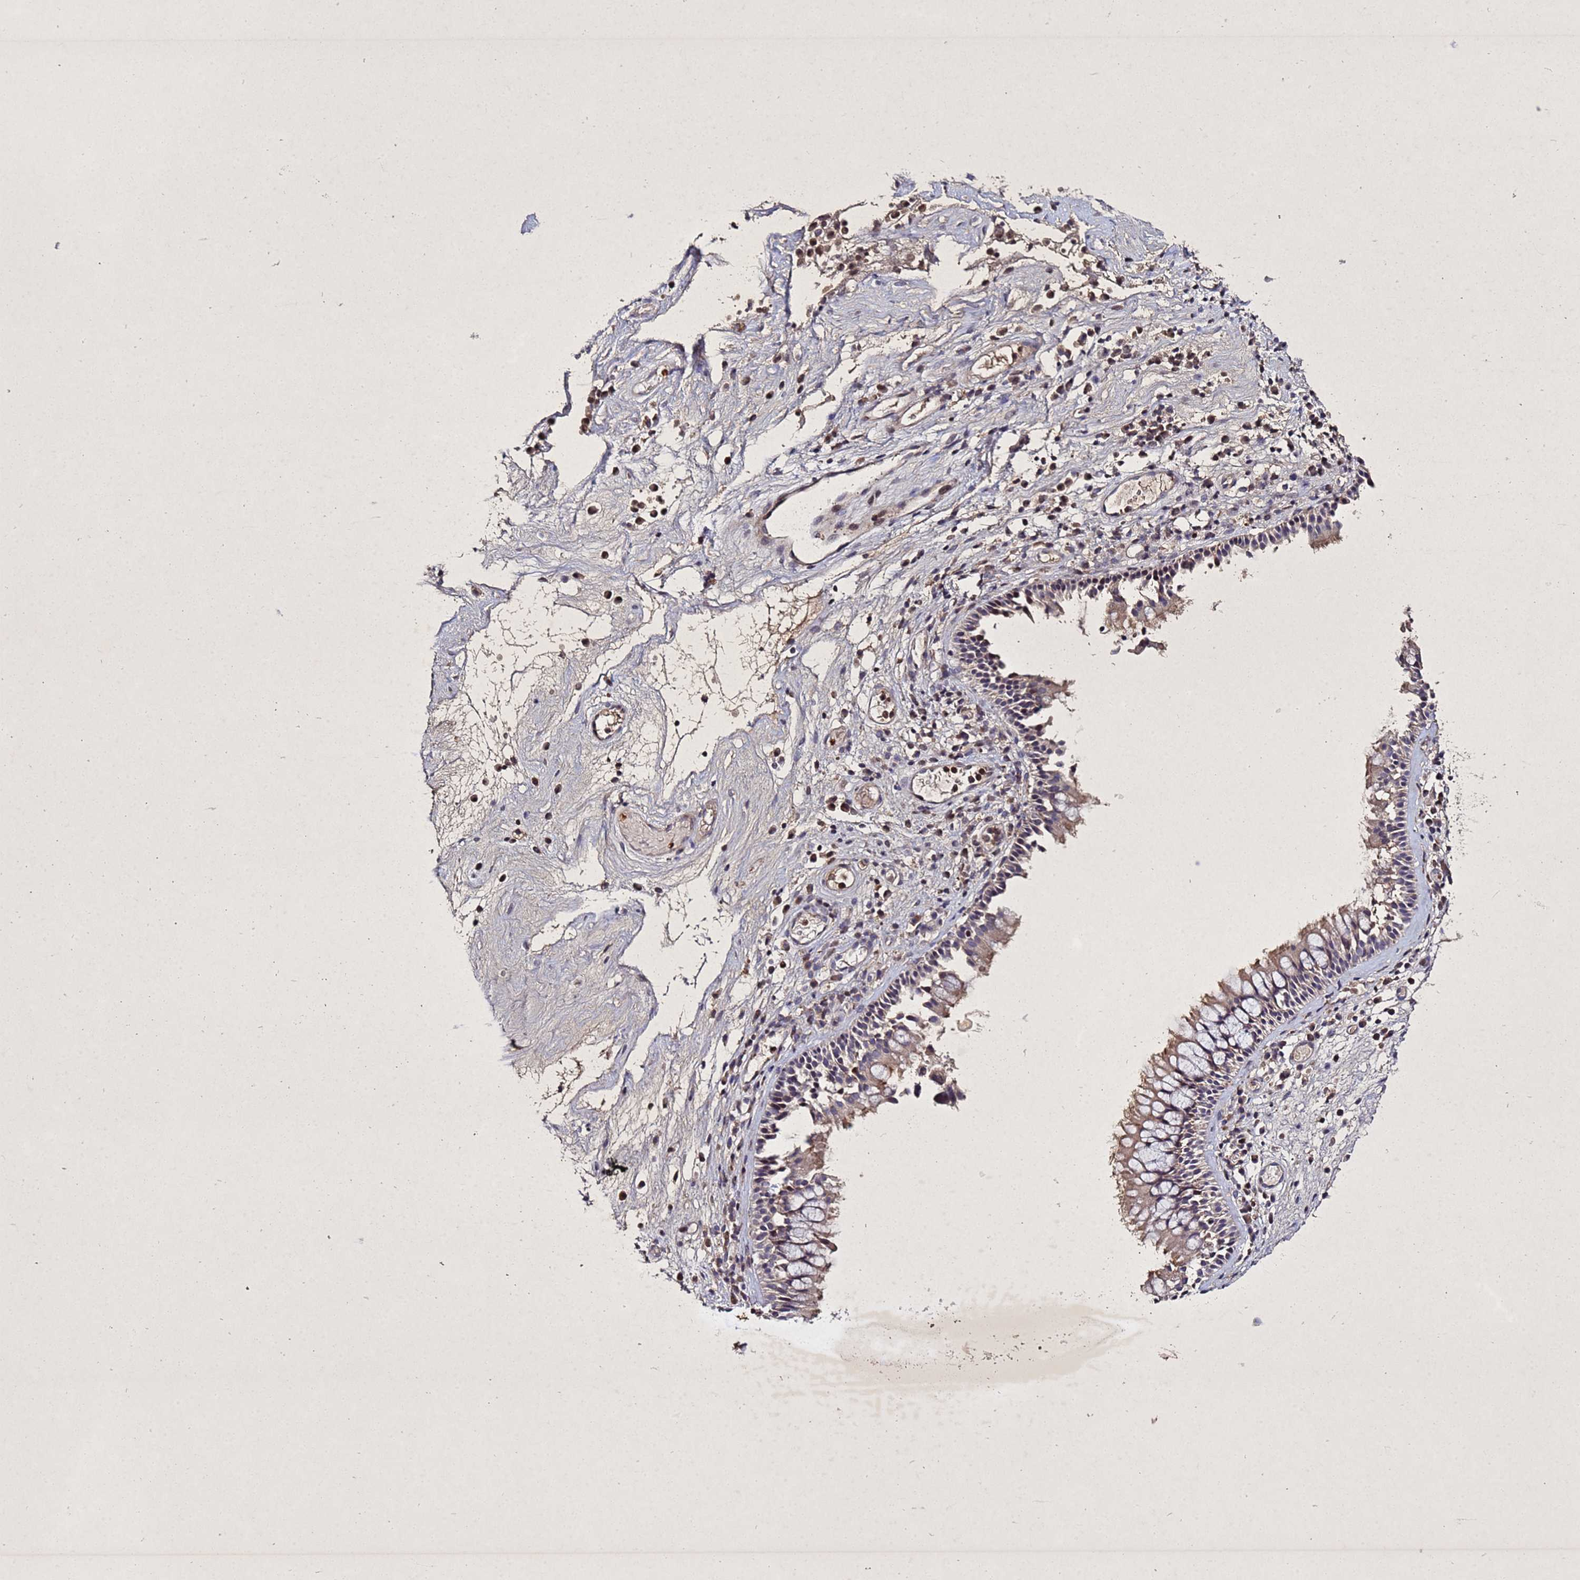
{"staining": {"intensity": "weak", "quantity": ">75%", "location": "cytoplasmic/membranous"}, "tissue": "nasopharynx", "cell_type": "Respiratory epithelial cells", "image_type": "normal", "snomed": [{"axis": "morphology", "description": "Normal tissue, NOS"}, {"axis": "morphology", "description": "Inflammation, NOS"}, {"axis": "morphology", "description": "Malignant melanoma, Metastatic site"}, {"axis": "topography", "description": "Nasopharynx"}], "caption": "Protein staining displays weak cytoplasmic/membranous expression in about >75% of respiratory epithelial cells in benign nasopharynx. (DAB (3,3'-diaminobenzidine) IHC, brown staining for protein, blue staining for nuclei).", "gene": "SV2B", "patient": {"sex": "male", "age": 70}}